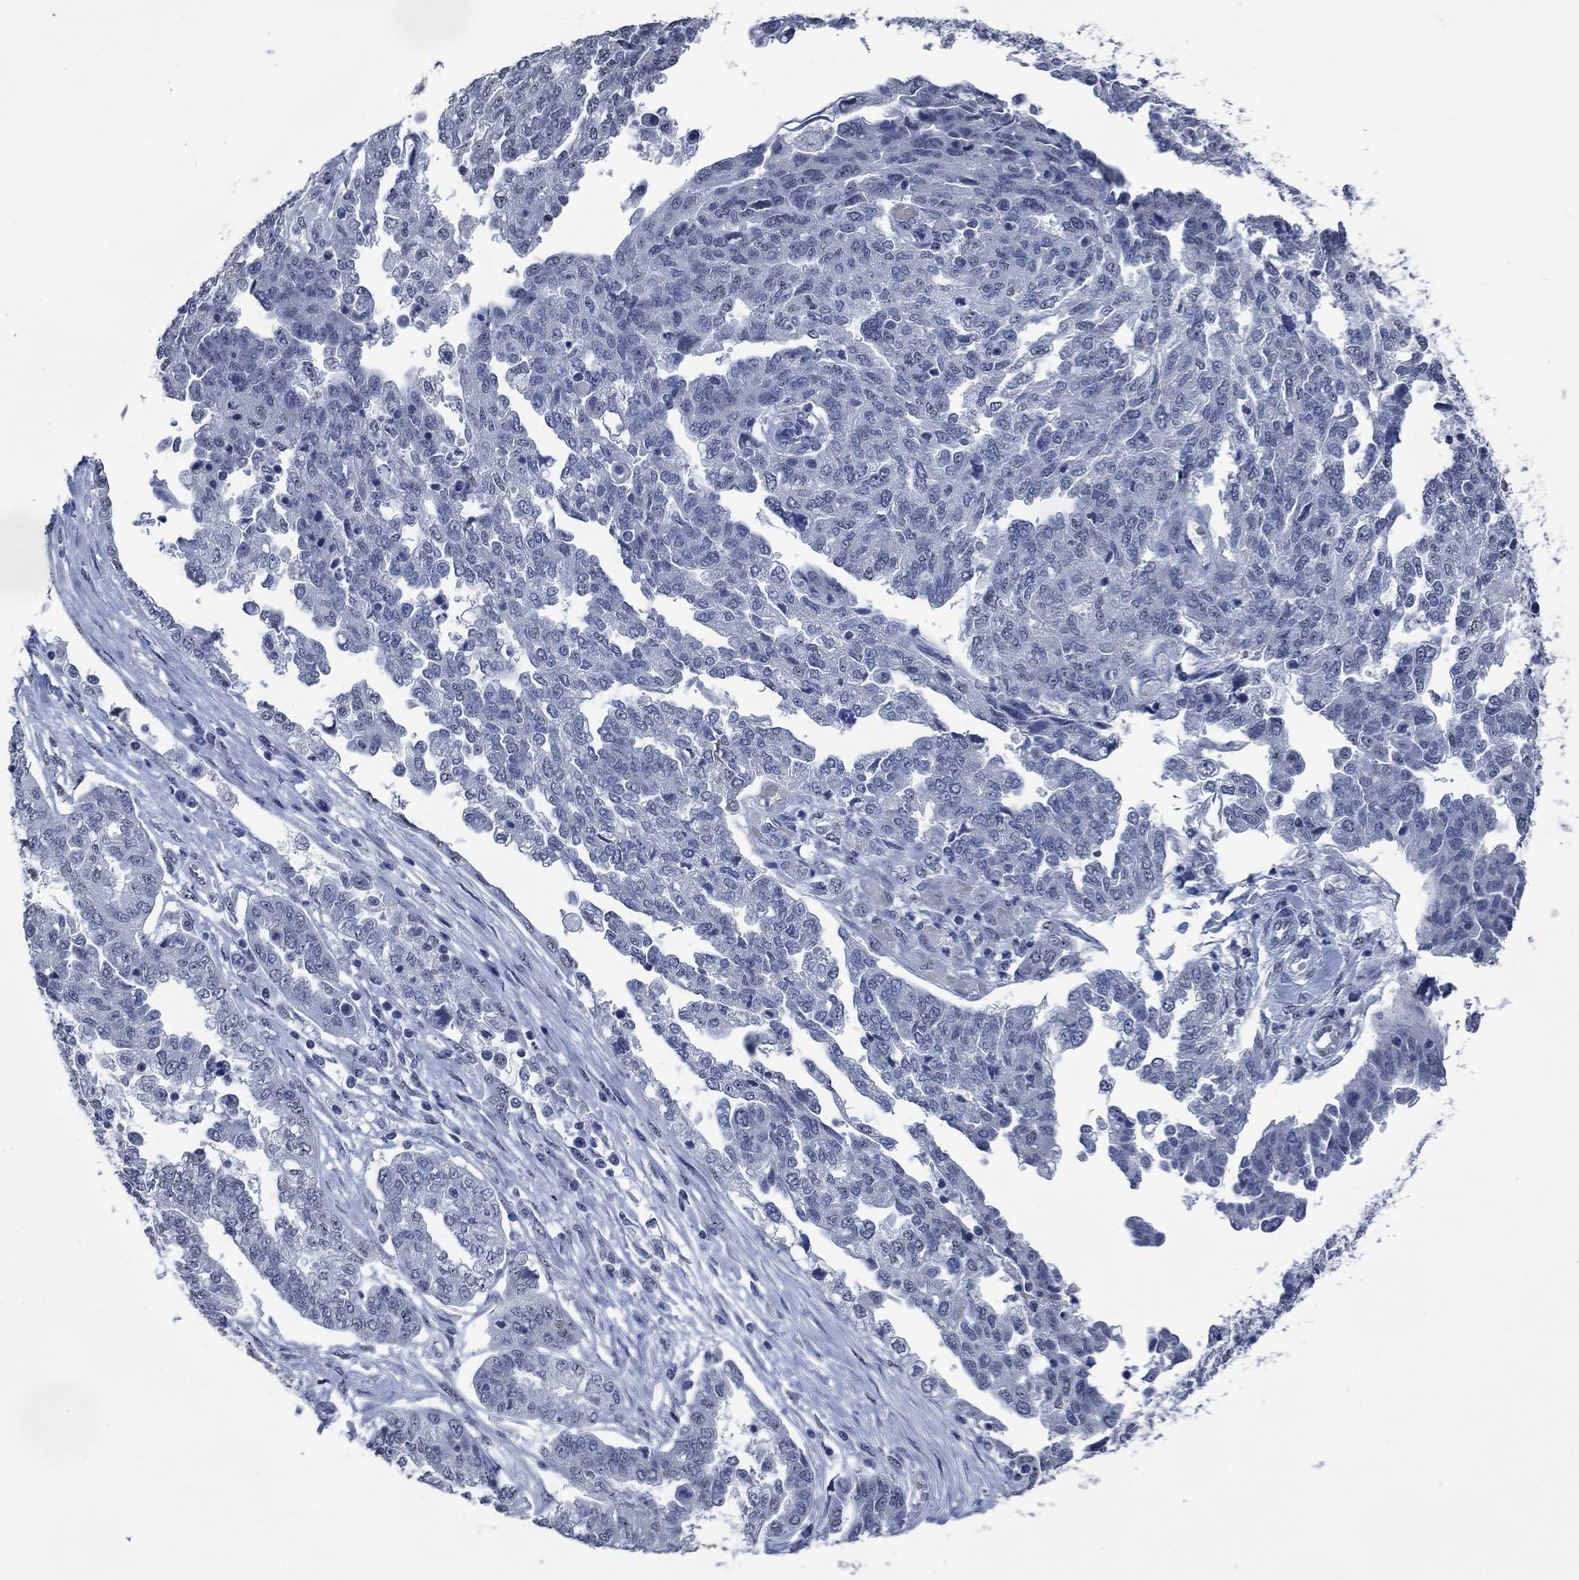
{"staining": {"intensity": "negative", "quantity": "none", "location": "none"}, "tissue": "ovarian cancer", "cell_type": "Tumor cells", "image_type": "cancer", "snomed": [{"axis": "morphology", "description": "Cystadenocarcinoma, serous, NOS"}, {"axis": "topography", "description": "Ovary"}], "caption": "Tumor cells show no significant protein positivity in ovarian cancer (serous cystadenocarcinoma). Nuclei are stained in blue.", "gene": "OBSCN", "patient": {"sex": "female", "age": 67}}